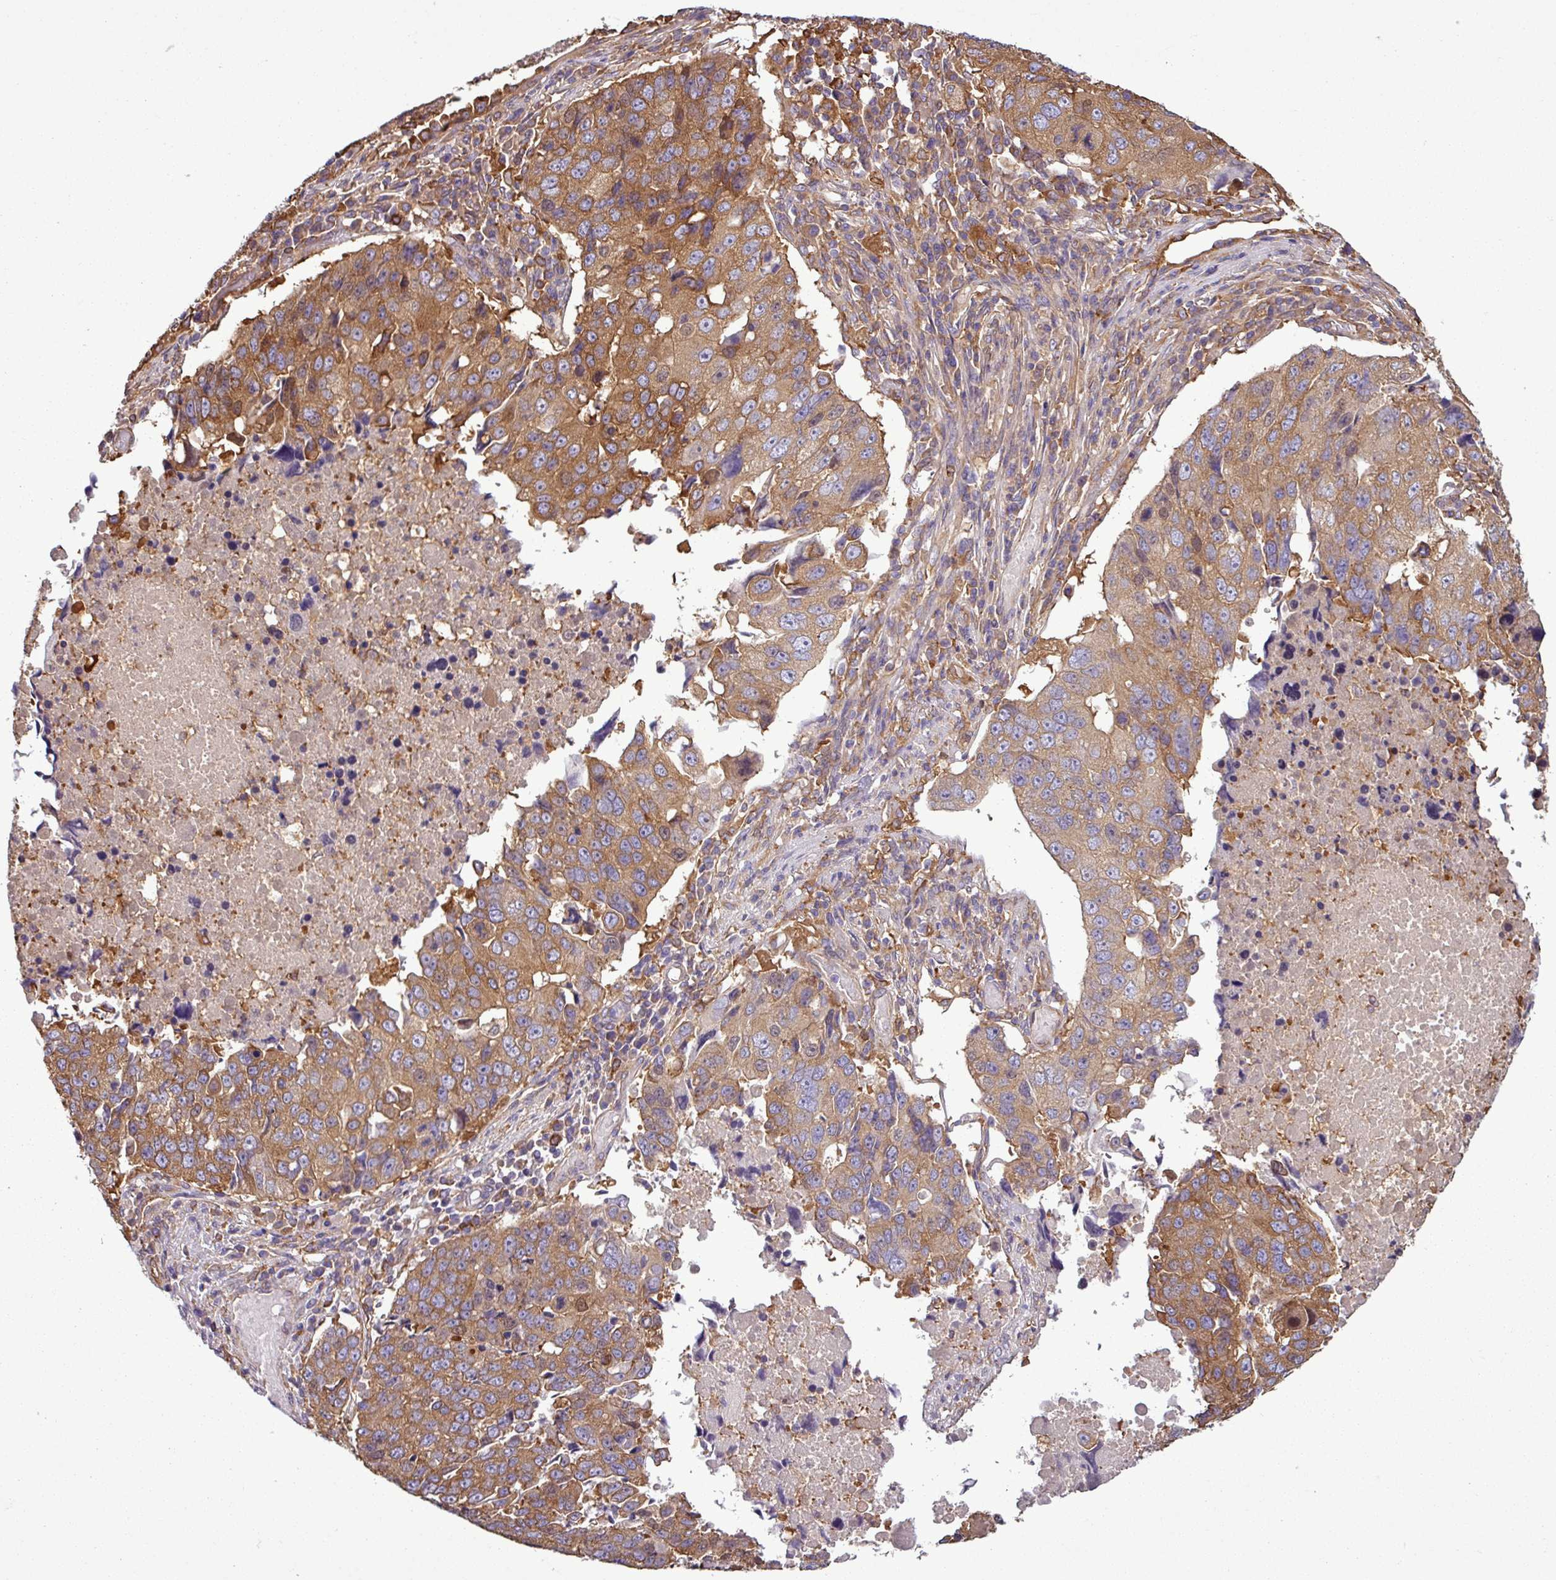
{"staining": {"intensity": "moderate", "quantity": ">75%", "location": "cytoplasmic/membranous"}, "tissue": "lung cancer", "cell_type": "Tumor cells", "image_type": "cancer", "snomed": [{"axis": "morphology", "description": "Squamous cell carcinoma, NOS"}, {"axis": "topography", "description": "Lung"}], "caption": "A brown stain labels moderate cytoplasmic/membranous staining of a protein in lung cancer tumor cells.", "gene": "PACSIN2", "patient": {"sex": "female", "age": 66}}